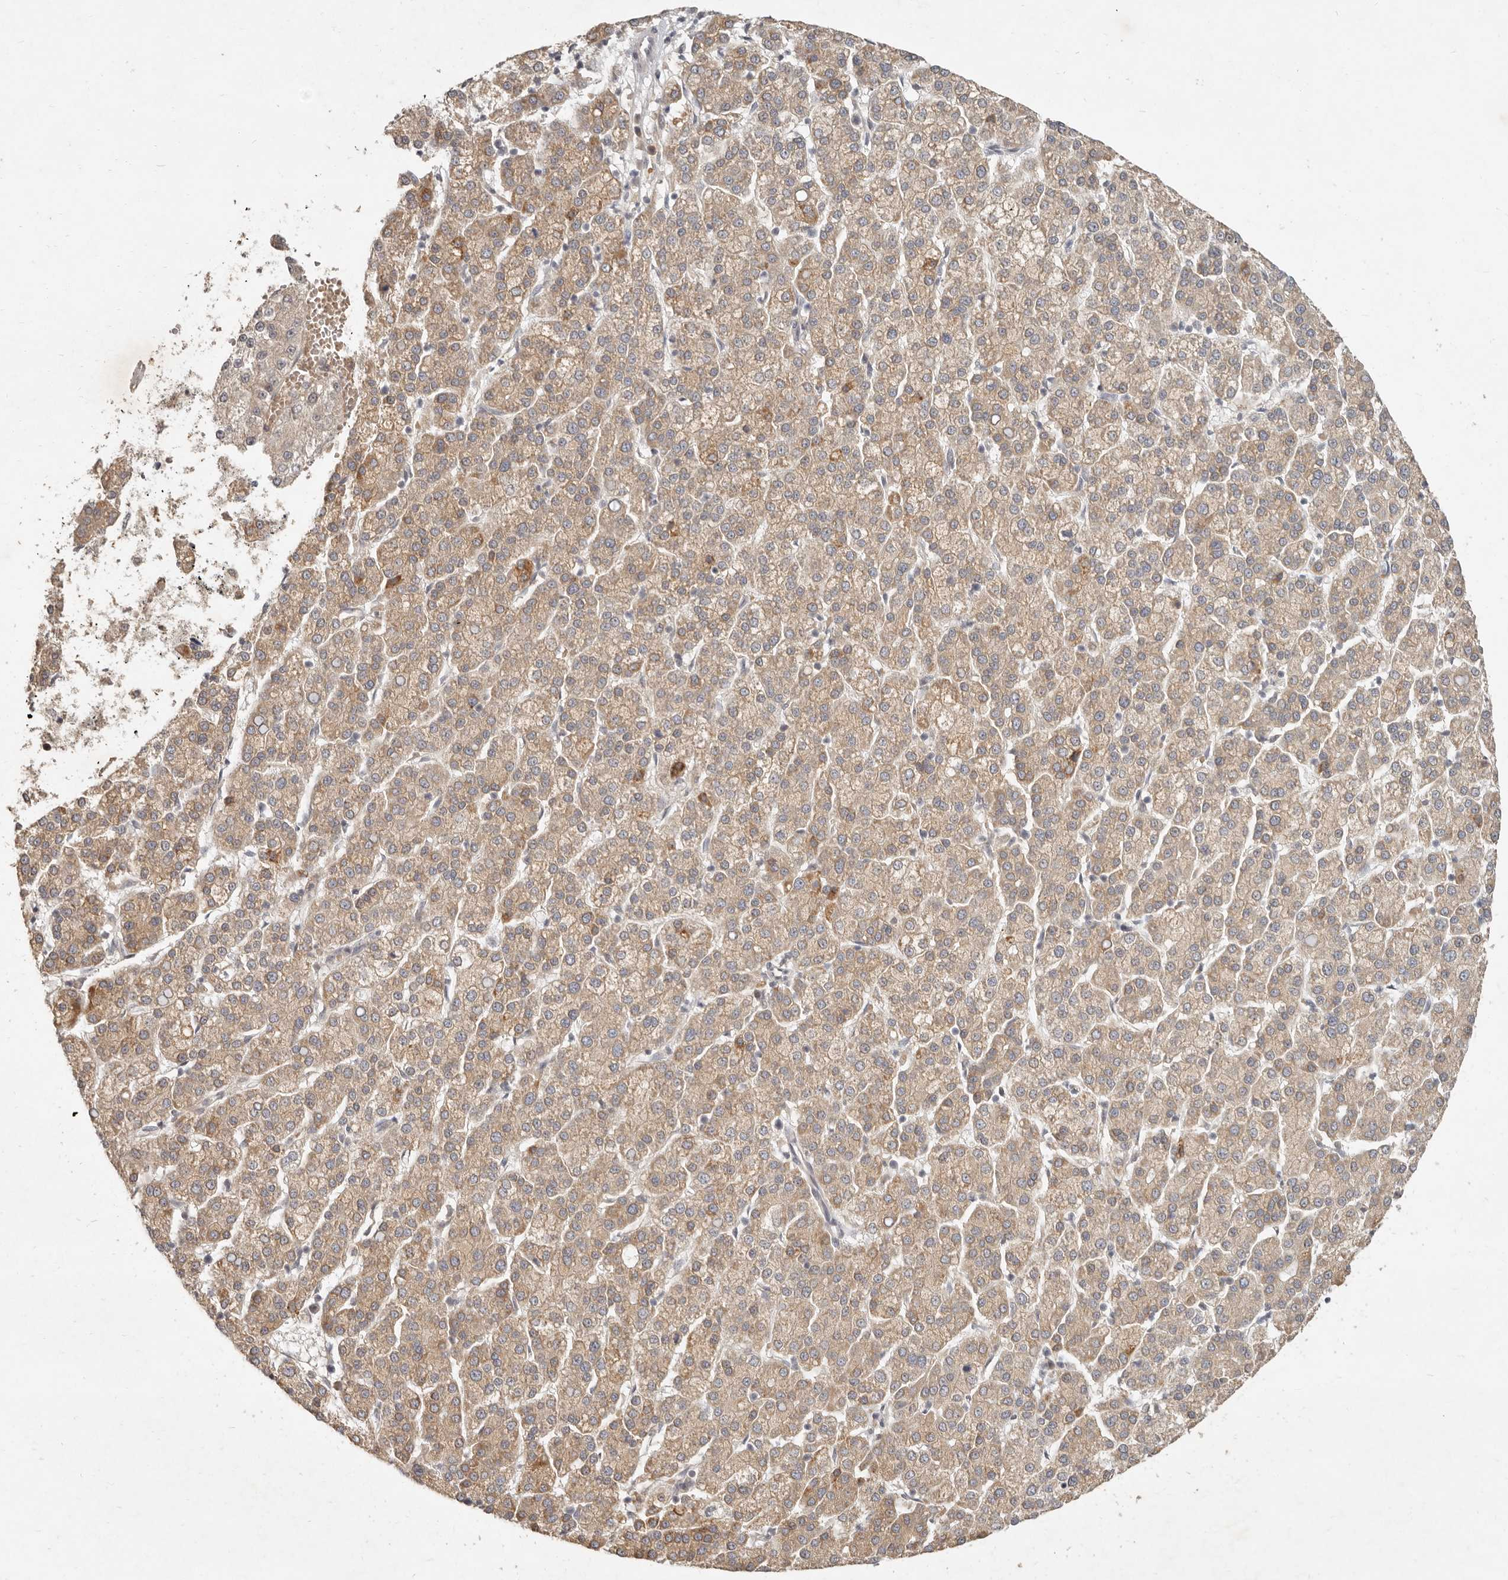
{"staining": {"intensity": "weak", "quantity": ">75%", "location": "cytoplasmic/membranous"}, "tissue": "liver cancer", "cell_type": "Tumor cells", "image_type": "cancer", "snomed": [{"axis": "morphology", "description": "Carcinoma, Hepatocellular, NOS"}, {"axis": "topography", "description": "Liver"}], "caption": "Brown immunohistochemical staining in human liver cancer displays weak cytoplasmic/membranous expression in approximately >75% of tumor cells.", "gene": "UBXN11", "patient": {"sex": "female", "age": 58}}